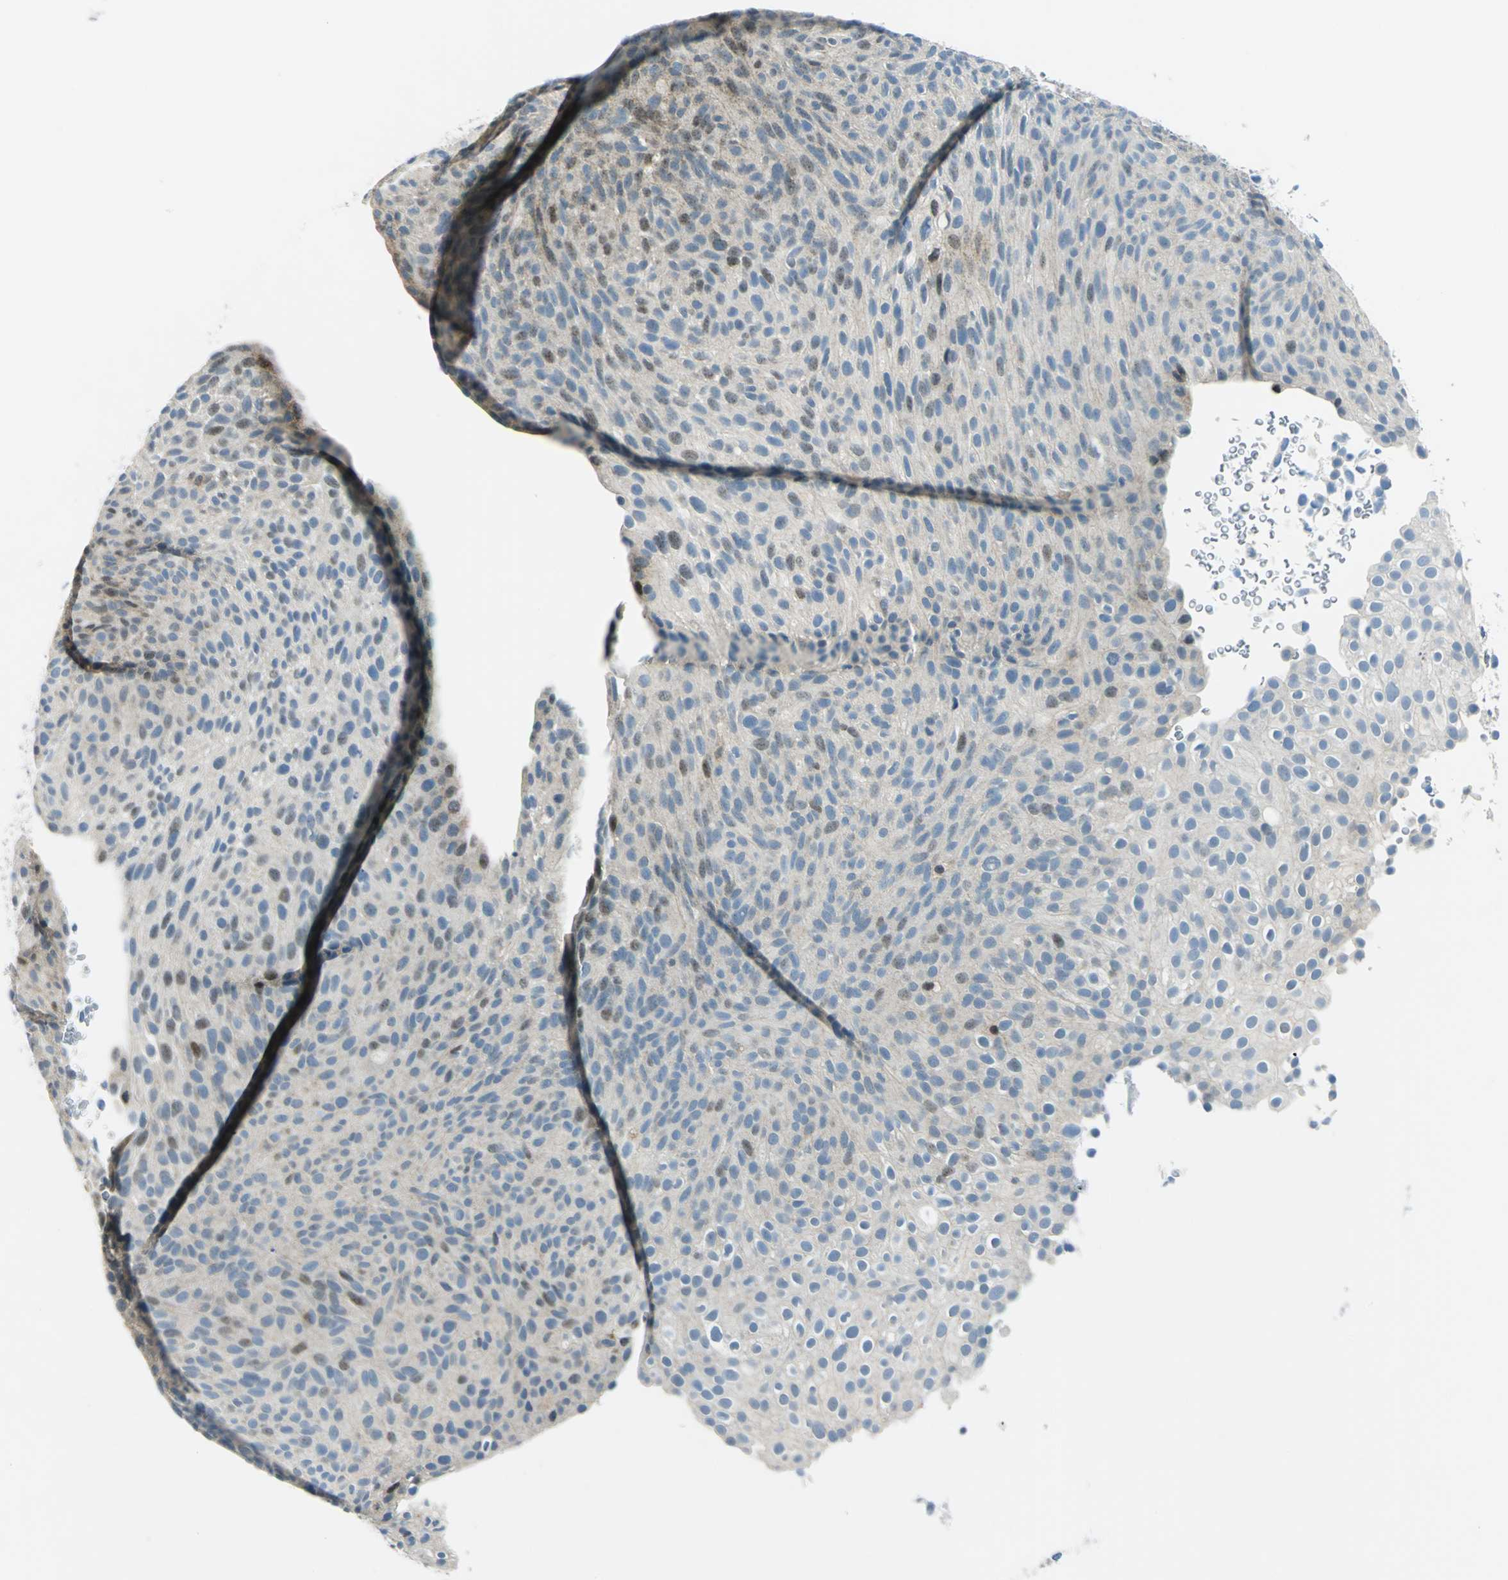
{"staining": {"intensity": "moderate", "quantity": "<25%", "location": "cytoplasmic/membranous,nuclear"}, "tissue": "urothelial cancer", "cell_type": "Tumor cells", "image_type": "cancer", "snomed": [{"axis": "morphology", "description": "Urothelial carcinoma, Low grade"}, {"axis": "topography", "description": "Urinary bladder"}], "caption": "Immunohistochemical staining of human urothelial carcinoma (low-grade) reveals moderate cytoplasmic/membranous and nuclear protein staining in about <25% of tumor cells.", "gene": "AKR1A1", "patient": {"sex": "male", "age": 78}}